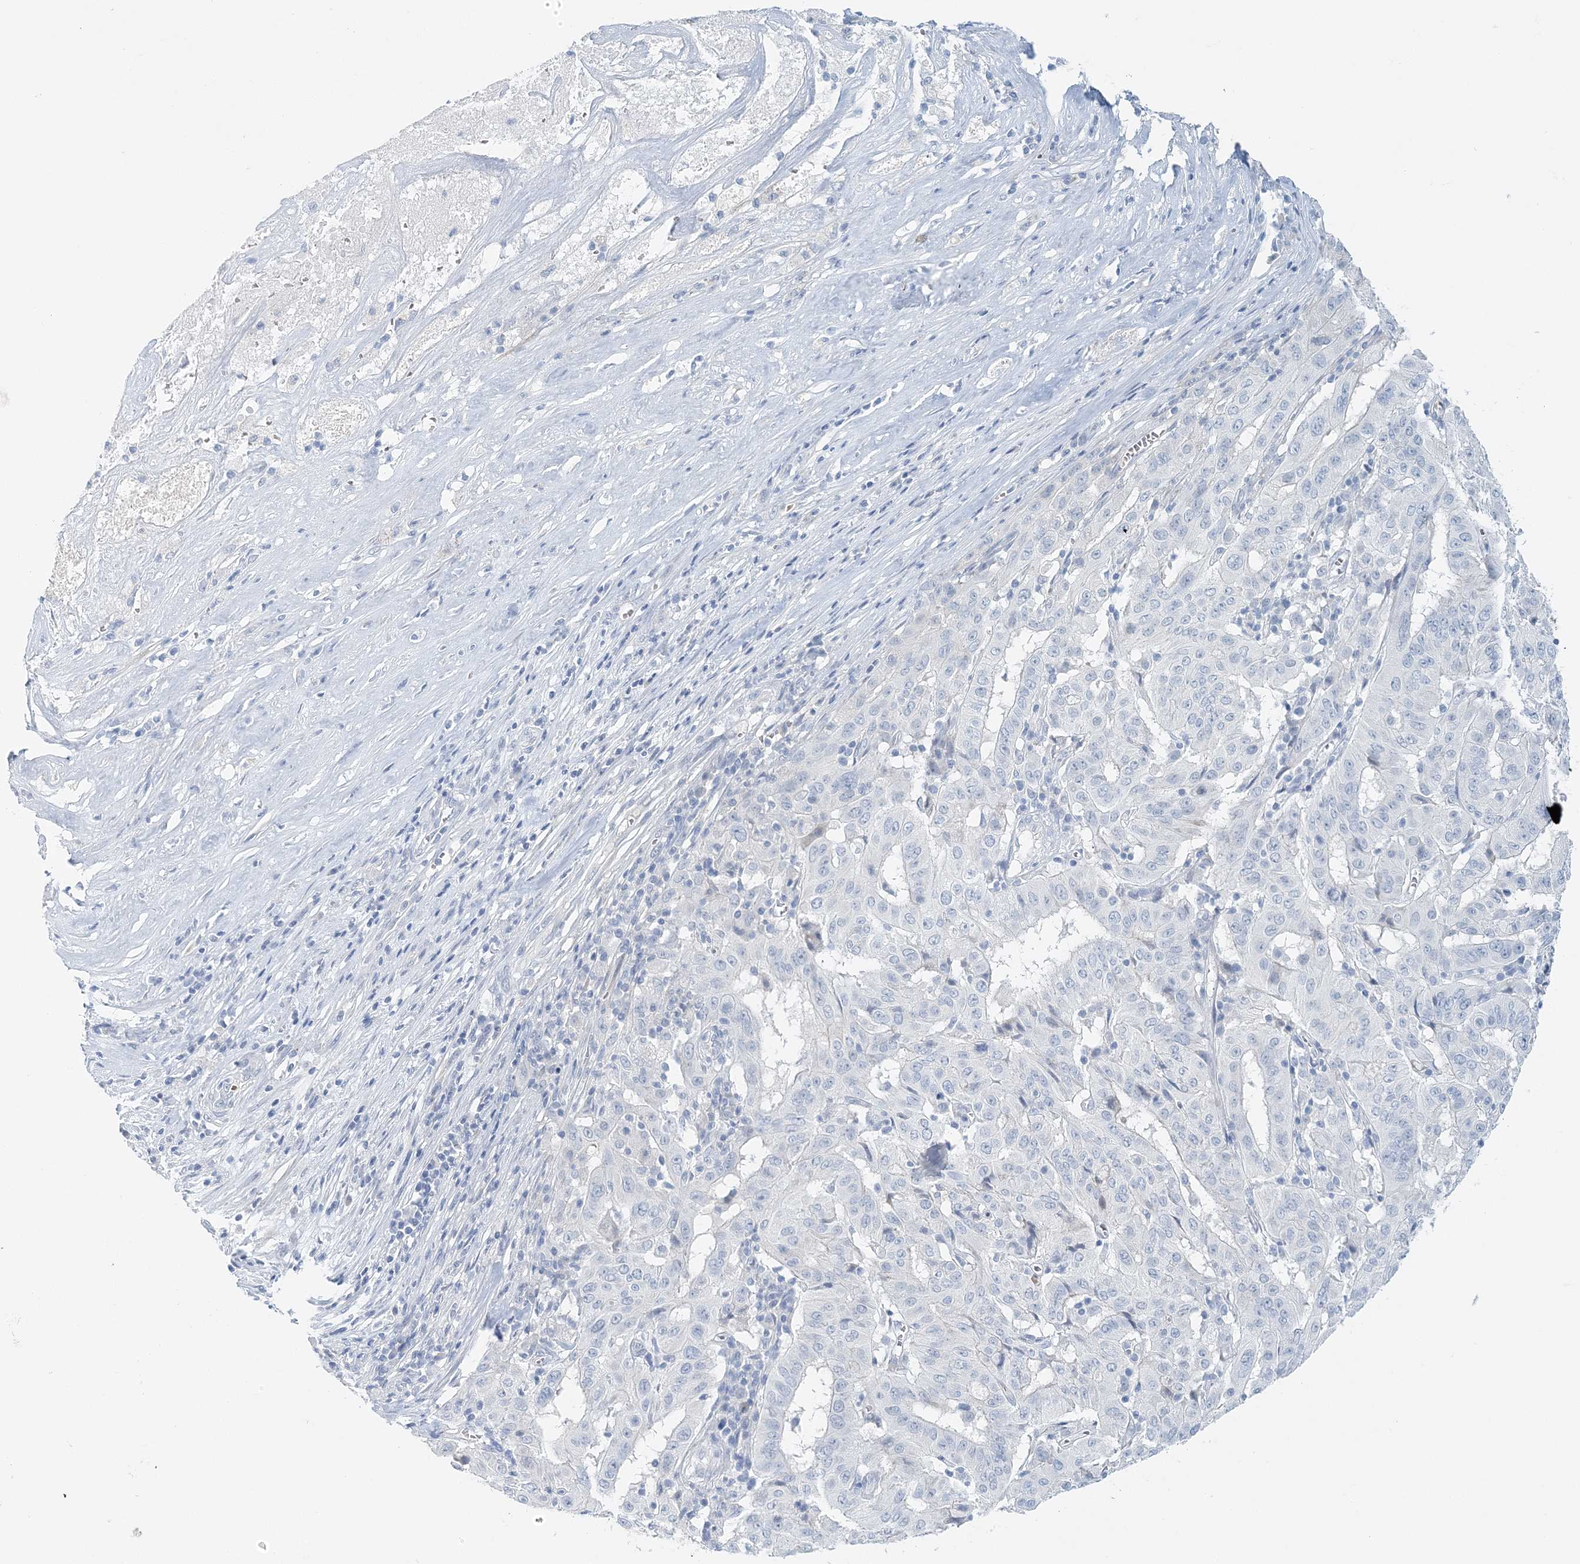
{"staining": {"intensity": "negative", "quantity": "none", "location": "none"}, "tissue": "pancreatic cancer", "cell_type": "Tumor cells", "image_type": "cancer", "snomed": [{"axis": "morphology", "description": "Adenocarcinoma, NOS"}, {"axis": "topography", "description": "Pancreas"}], "caption": "Pancreatic cancer (adenocarcinoma) stained for a protein using IHC demonstrates no positivity tumor cells.", "gene": "VILL", "patient": {"sex": "male", "age": 63}}